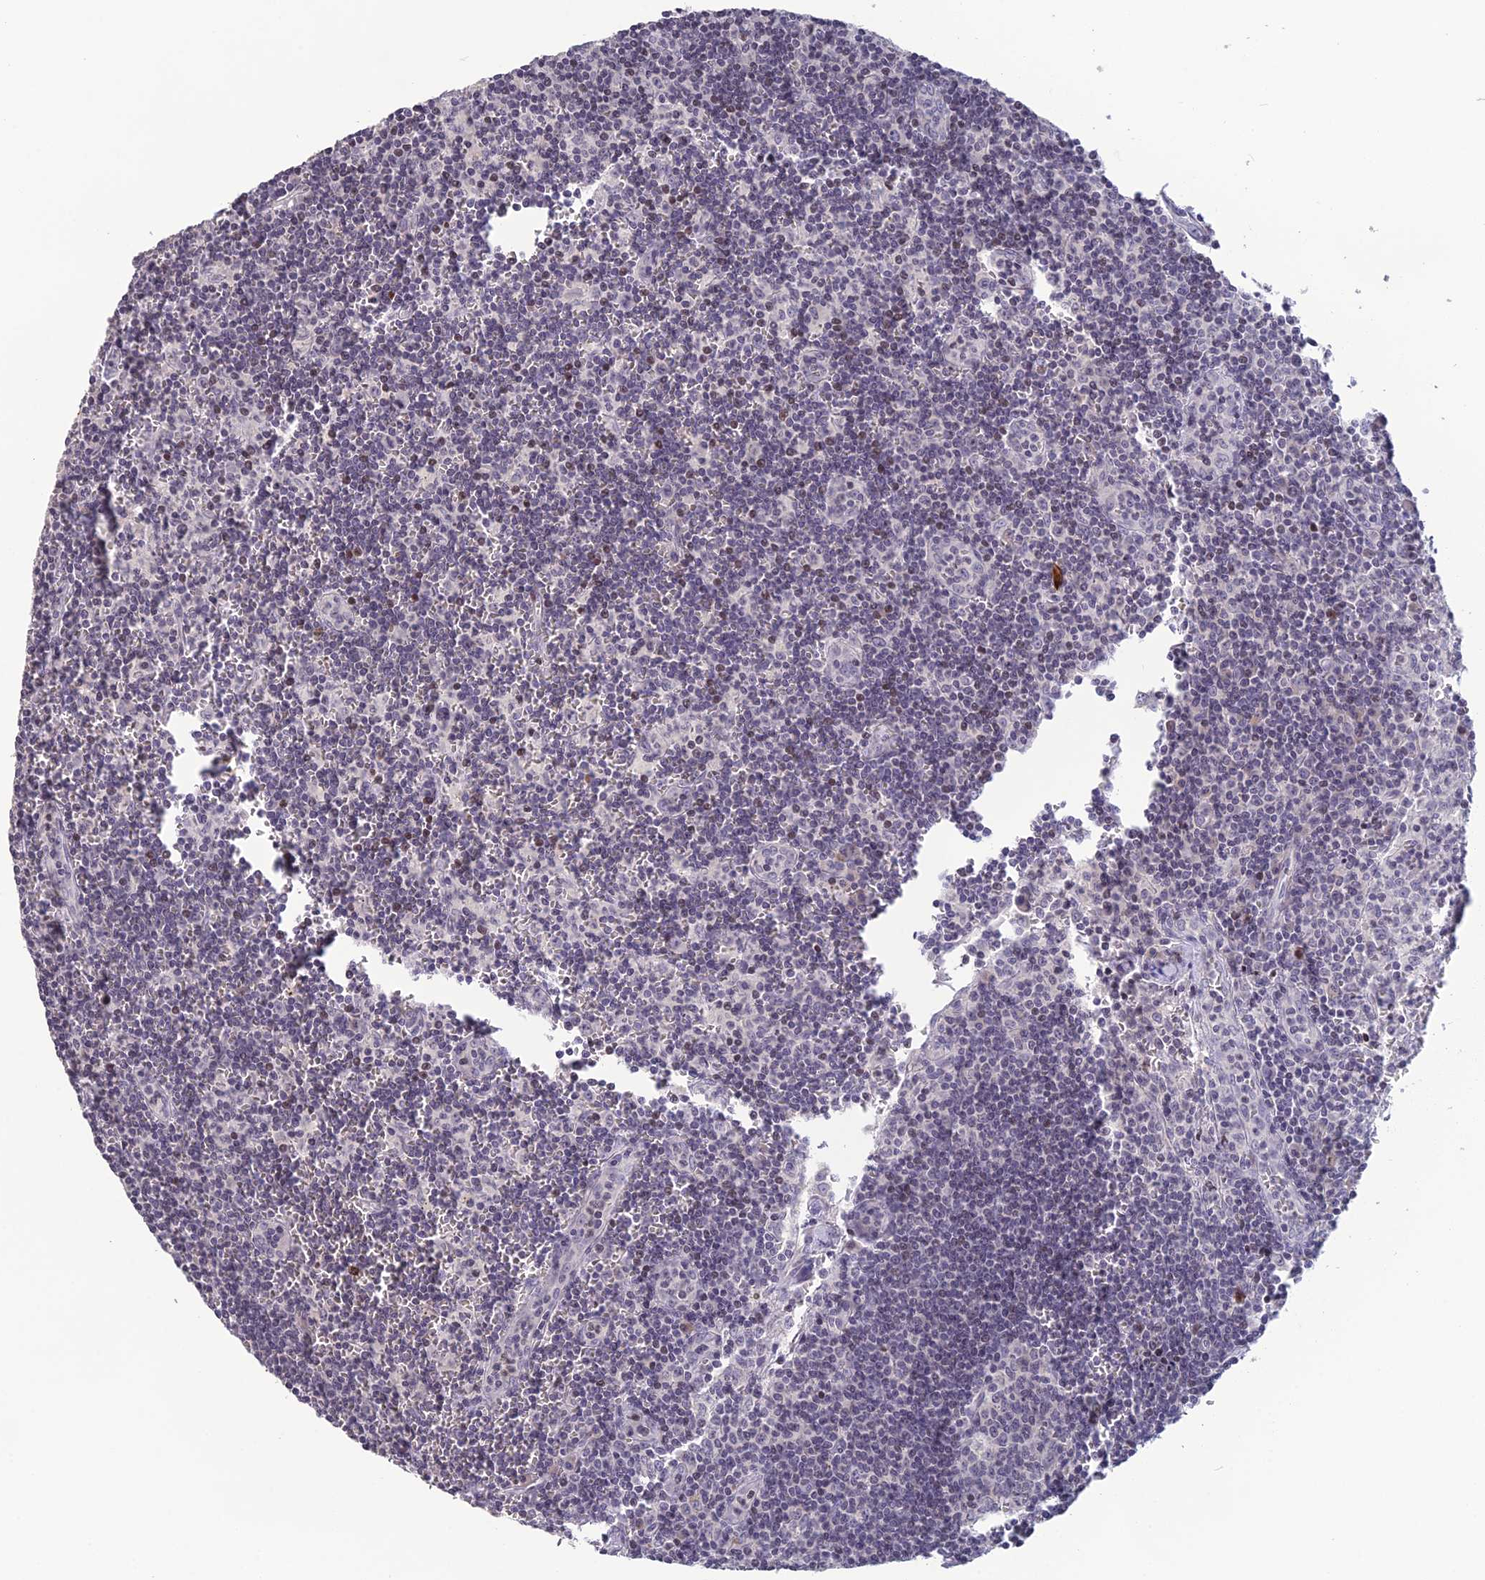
{"staining": {"intensity": "negative", "quantity": "none", "location": "none"}, "tissue": "lymph node", "cell_type": "Germinal center cells", "image_type": "normal", "snomed": [{"axis": "morphology", "description": "Normal tissue, NOS"}, {"axis": "topography", "description": "Lymph node"}], "caption": "Germinal center cells are negative for protein expression in unremarkable human lymph node. (DAB immunohistochemistry (IHC) visualized using brightfield microscopy, high magnification).", "gene": "TMEM134", "patient": {"sex": "female", "age": 32}}